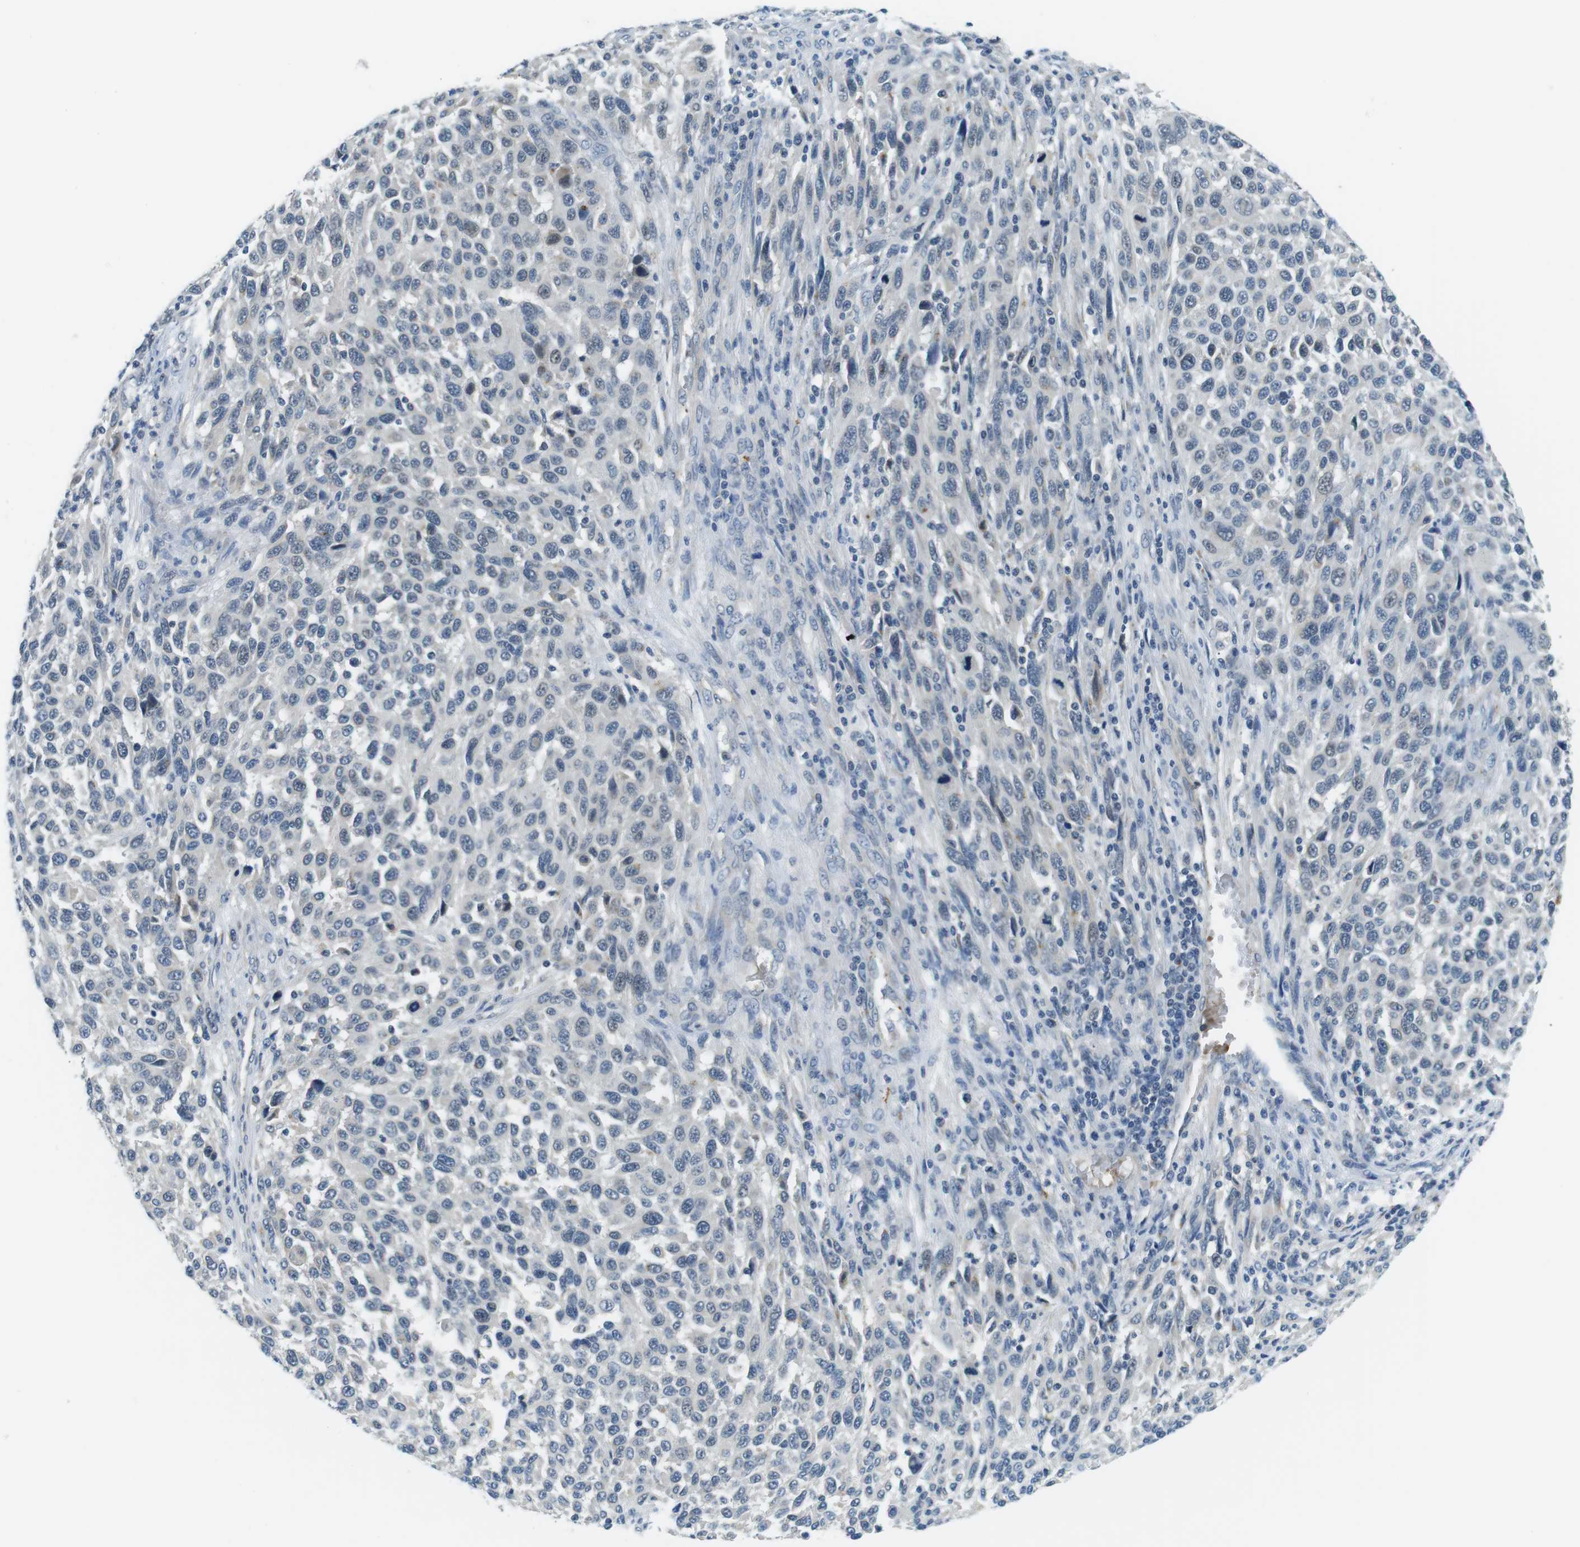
{"staining": {"intensity": "negative", "quantity": "none", "location": "none"}, "tissue": "melanoma", "cell_type": "Tumor cells", "image_type": "cancer", "snomed": [{"axis": "morphology", "description": "Malignant melanoma, Metastatic site"}, {"axis": "topography", "description": "Lymph node"}], "caption": "A high-resolution image shows immunohistochemistry staining of melanoma, which displays no significant positivity in tumor cells.", "gene": "WSCD1", "patient": {"sex": "male", "age": 61}}